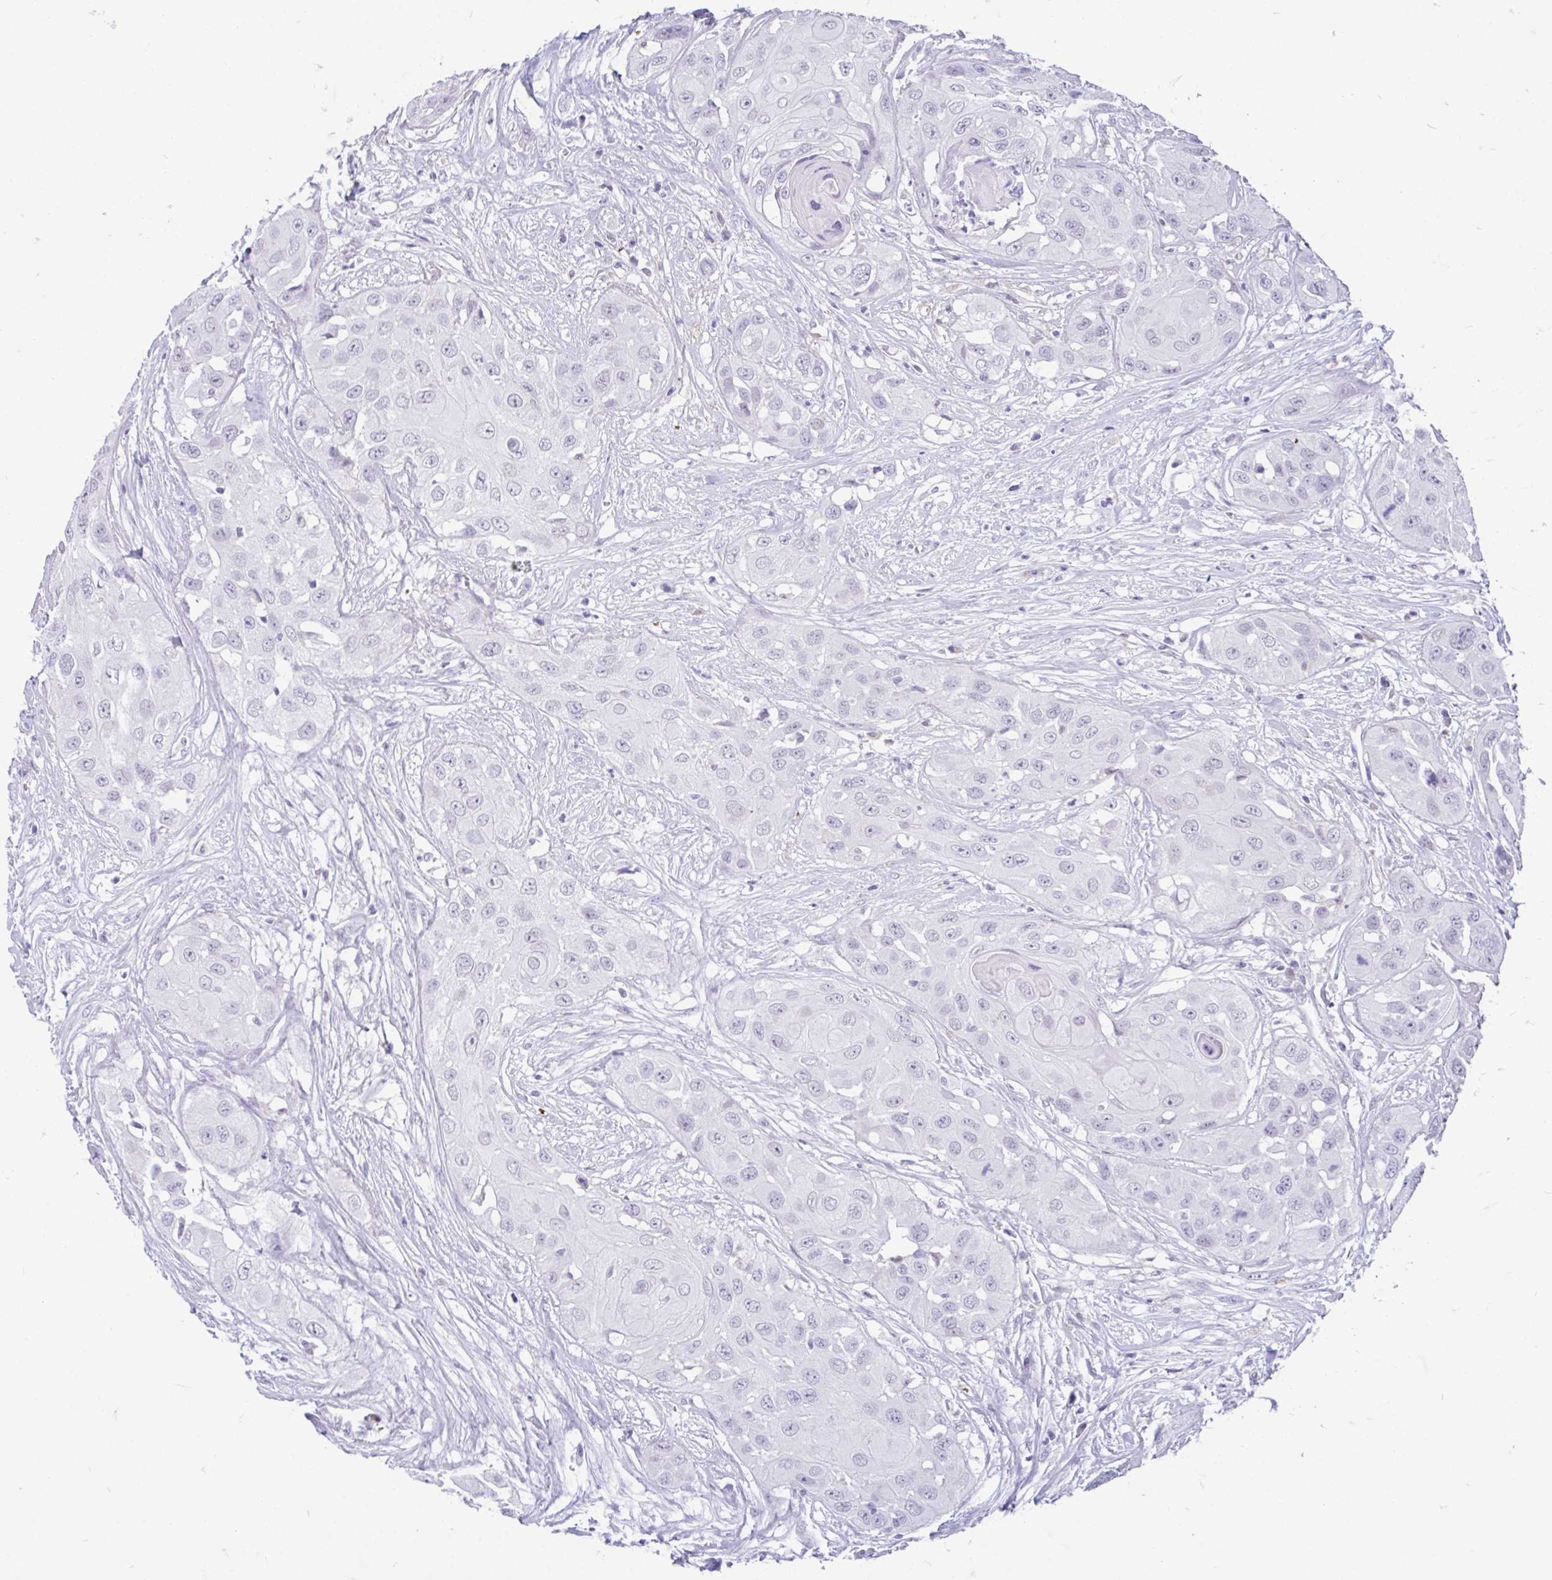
{"staining": {"intensity": "negative", "quantity": "none", "location": "none"}, "tissue": "head and neck cancer", "cell_type": "Tumor cells", "image_type": "cancer", "snomed": [{"axis": "morphology", "description": "Squamous cell carcinoma, NOS"}, {"axis": "topography", "description": "Head-Neck"}], "caption": "Head and neck cancer stained for a protein using IHC reveals no staining tumor cells.", "gene": "GLB1L2", "patient": {"sex": "male", "age": 83}}